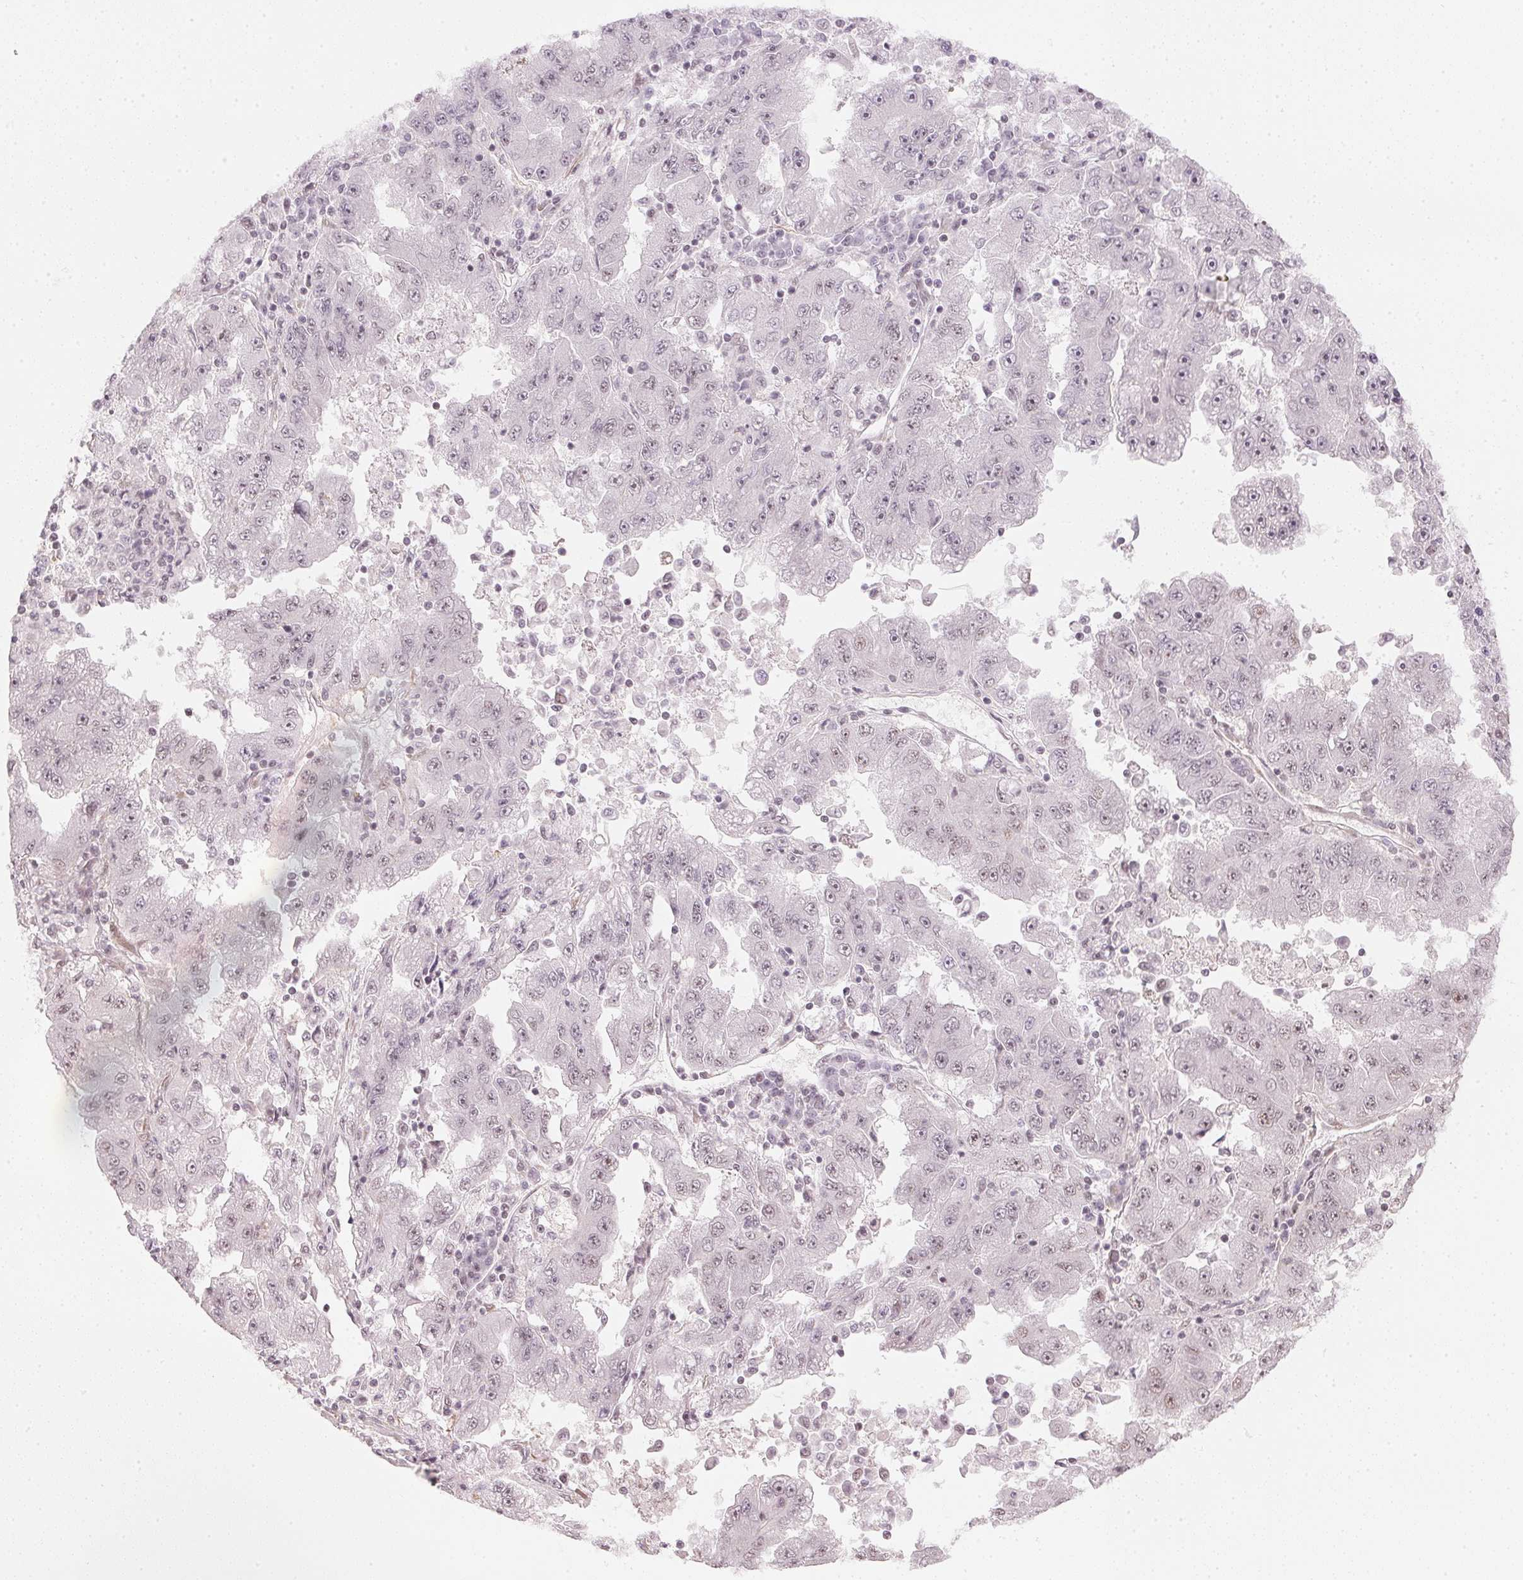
{"staining": {"intensity": "weak", "quantity": "<25%", "location": "nuclear"}, "tissue": "lung cancer", "cell_type": "Tumor cells", "image_type": "cancer", "snomed": [{"axis": "morphology", "description": "Adenocarcinoma, NOS"}, {"axis": "morphology", "description": "Adenocarcinoma primary or metastatic"}, {"axis": "topography", "description": "Lung"}], "caption": "There is no significant positivity in tumor cells of lung cancer.", "gene": "KAT6A", "patient": {"sex": "male", "age": 74}}